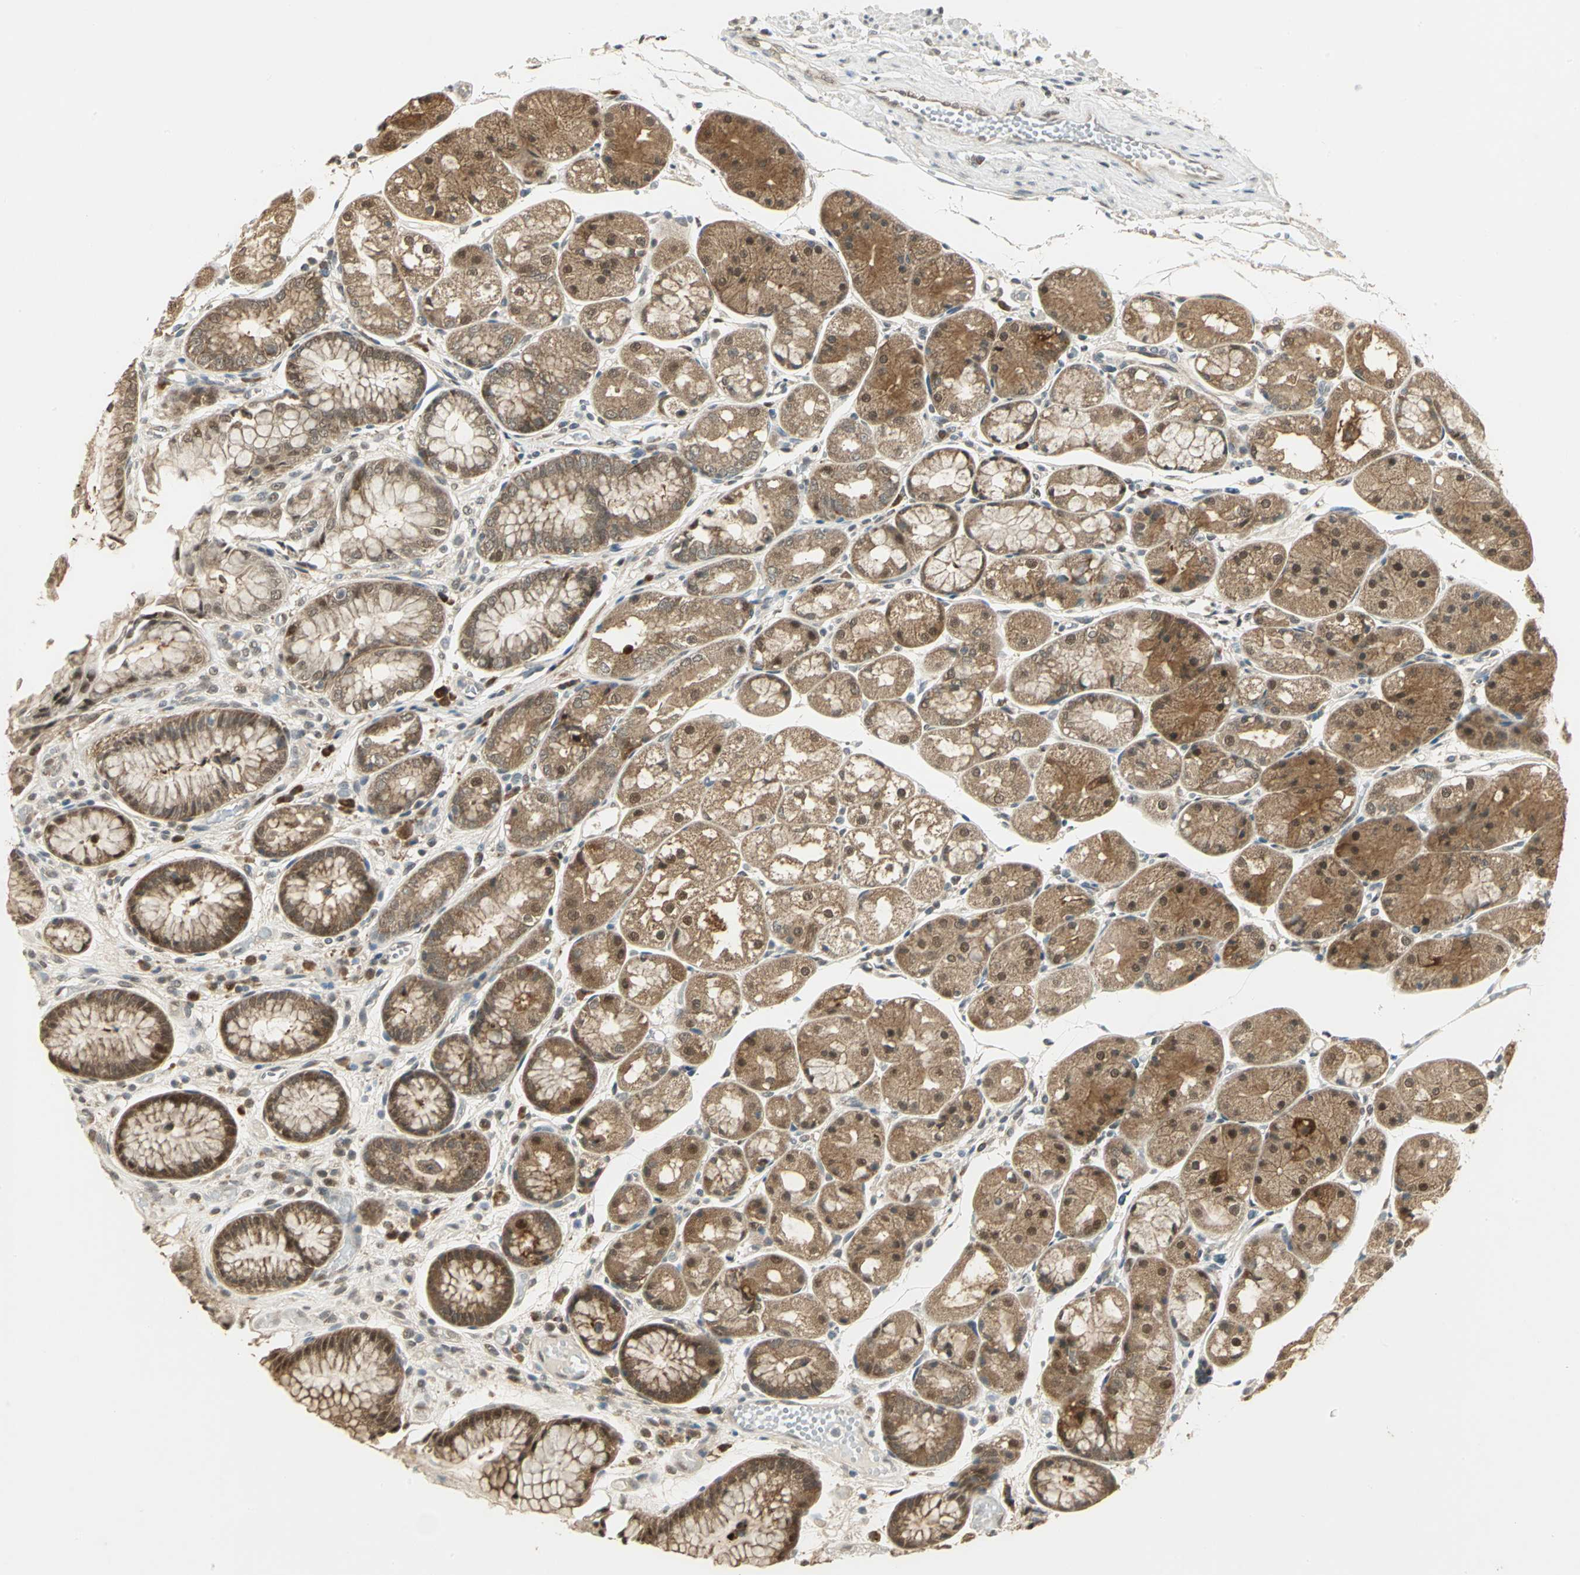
{"staining": {"intensity": "moderate", "quantity": ">75%", "location": "cytoplasmic/membranous,nuclear"}, "tissue": "stomach", "cell_type": "Glandular cells", "image_type": "normal", "snomed": [{"axis": "morphology", "description": "Normal tissue, NOS"}, {"axis": "topography", "description": "Stomach, upper"}], "caption": "Stomach stained for a protein demonstrates moderate cytoplasmic/membranous,nuclear positivity in glandular cells. (DAB (3,3'-diaminobenzidine) IHC, brown staining for protein, blue staining for nuclei).", "gene": "PSMC4", "patient": {"sex": "male", "age": 72}}